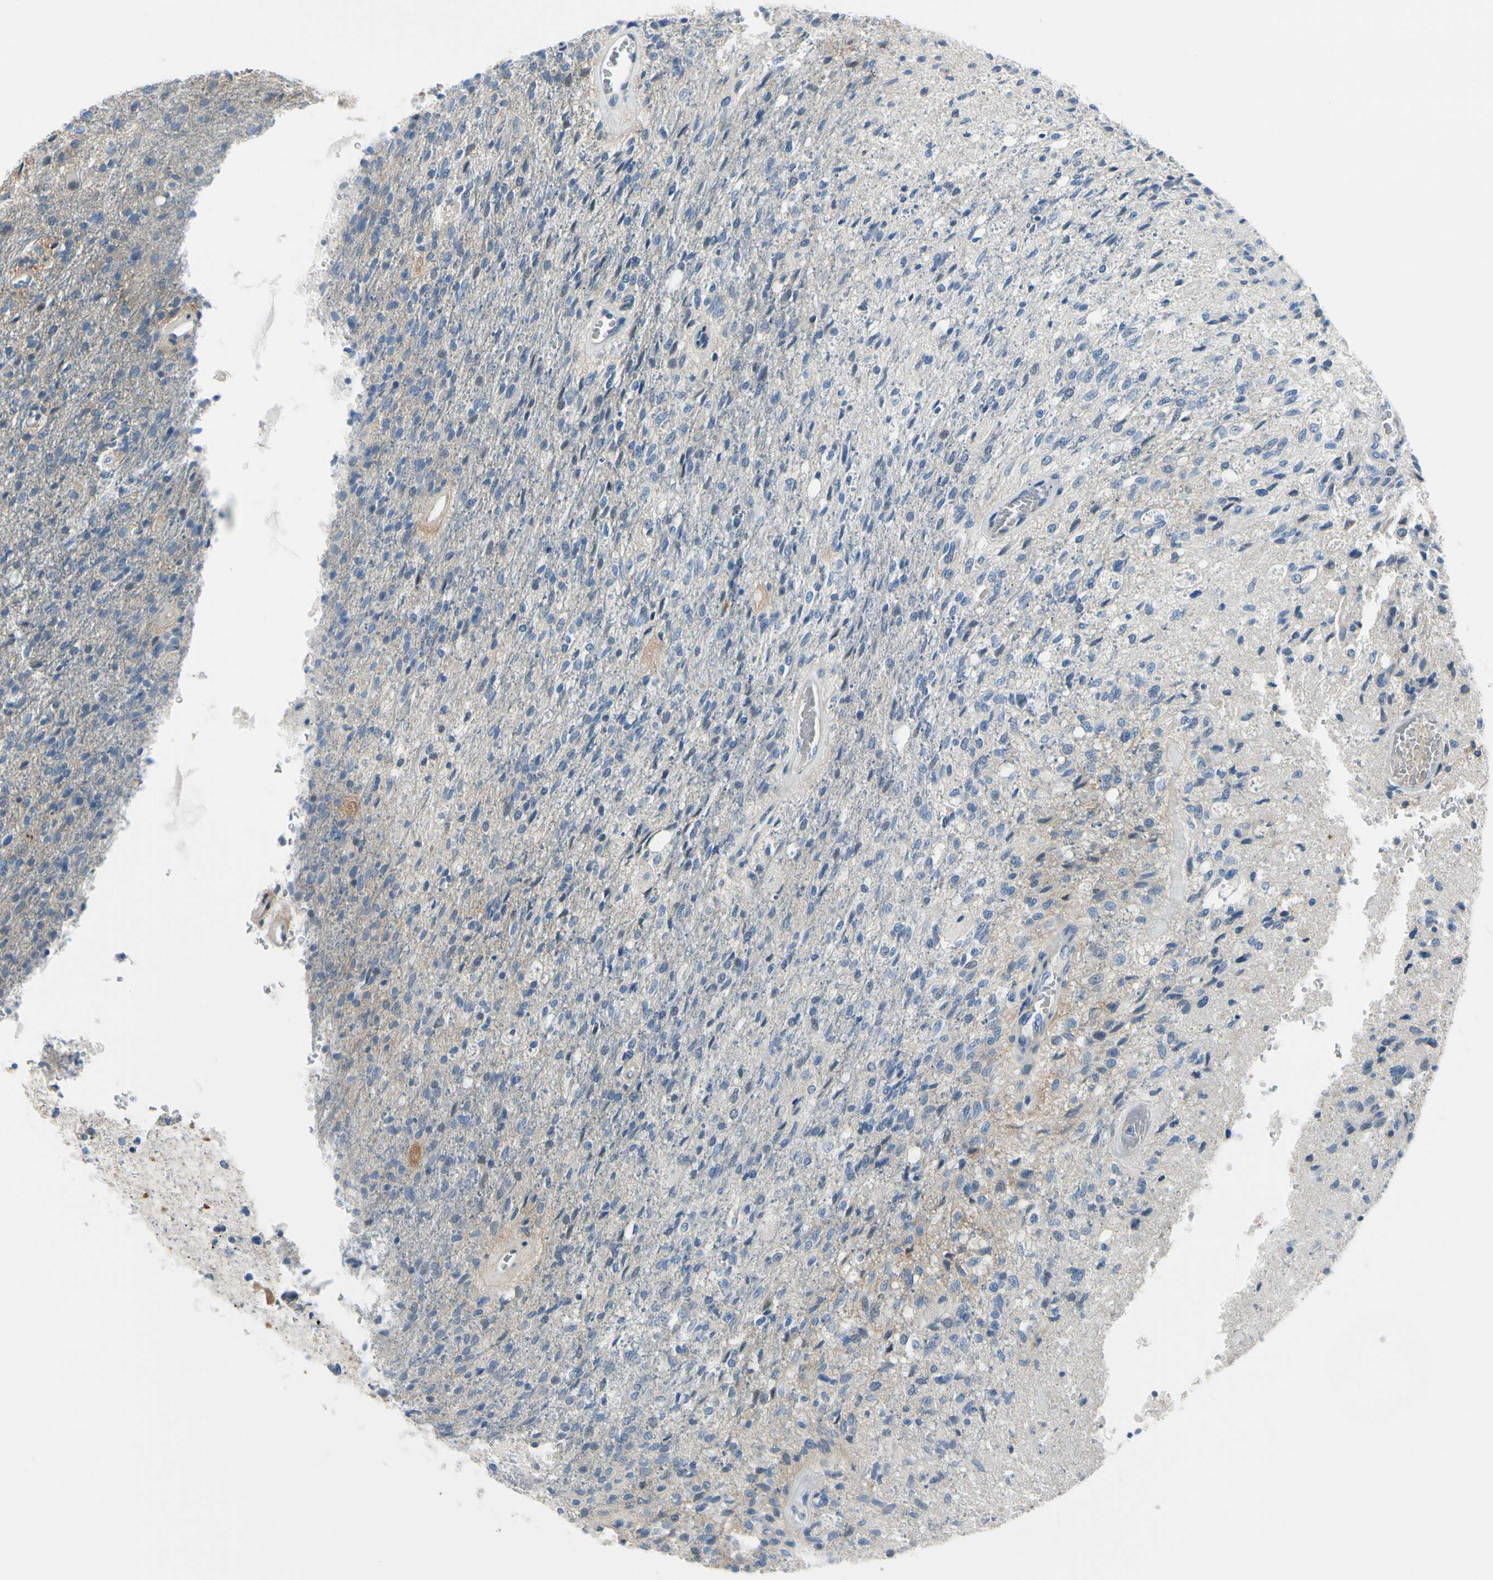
{"staining": {"intensity": "negative", "quantity": "none", "location": "none"}, "tissue": "glioma", "cell_type": "Tumor cells", "image_type": "cancer", "snomed": [{"axis": "morphology", "description": "Normal tissue, NOS"}, {"axis": "morphology", "description": "Glioma, malignant, High grade"}, {"axis": "topography", "description": "Cerebral cortex"}], "caption": "High-grade glioma (malignant) was stained to show a protein in brown. There is no significant positivity in tumor cells.", "gene": "FCER2", "patient": {"sex": "male", "age": 77}}